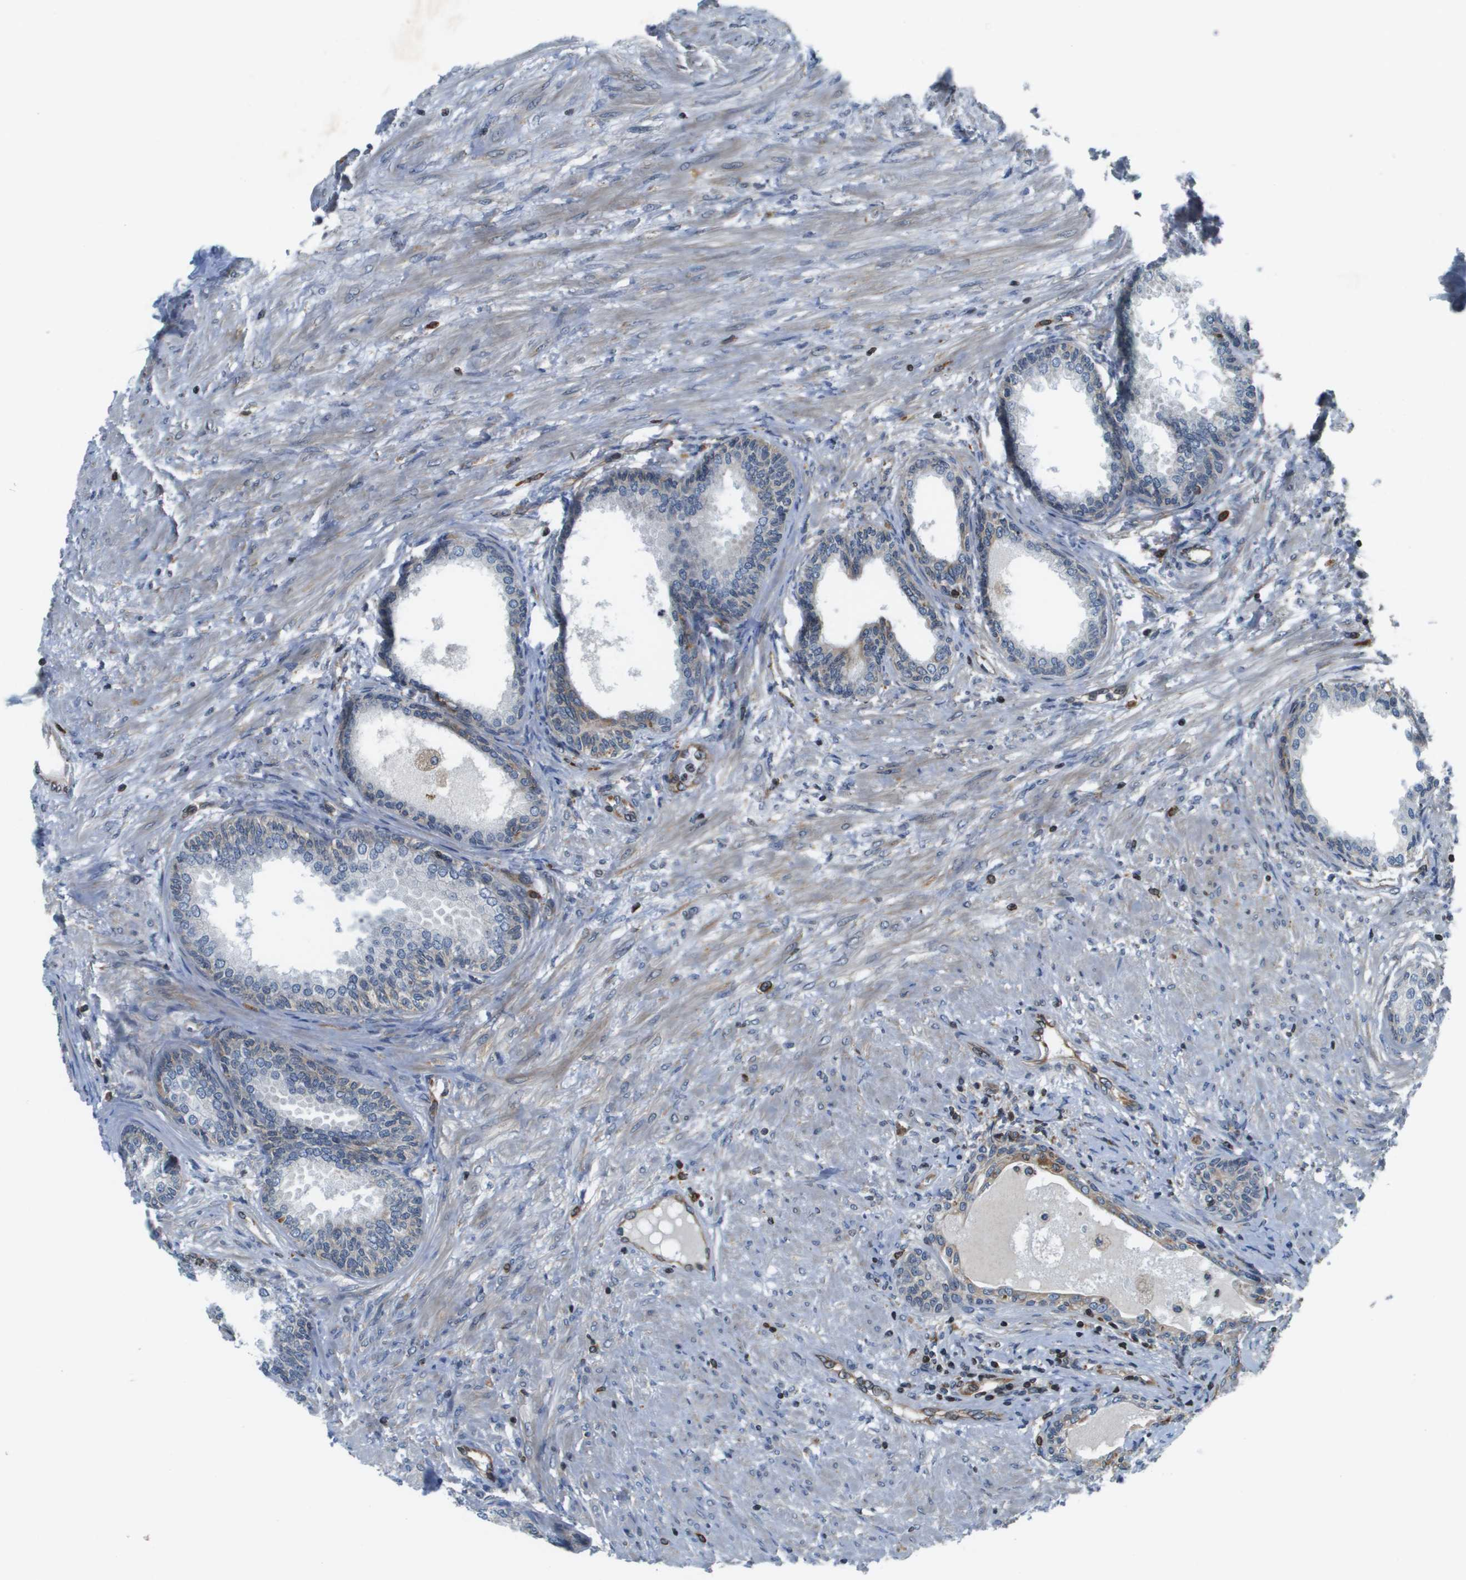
{"staining": {"intensity": "weak", "quantity": "<25%", "location": "cytoplasmic/membranous"}, "tissue": "prostate", "cell_type": "Glandular cells", "image_type": "normal", "snomed": [{"axis": "morphology", "description": "Normal tissue, NOS"}, {"axis": "topography", "description": "Prostate"}], "caption": "DAB (3,3'-diaminobenzidine) immunohistochemical staining of normal human prostate reveals no significant positivity in glandular cells. (Stains: DAB IHC with hematoxylin counter stain, Microscopy: brightfield microscopy at high magnification).", "gene": "ESYT1", "patient": {"sex": "male", "age": 76}}